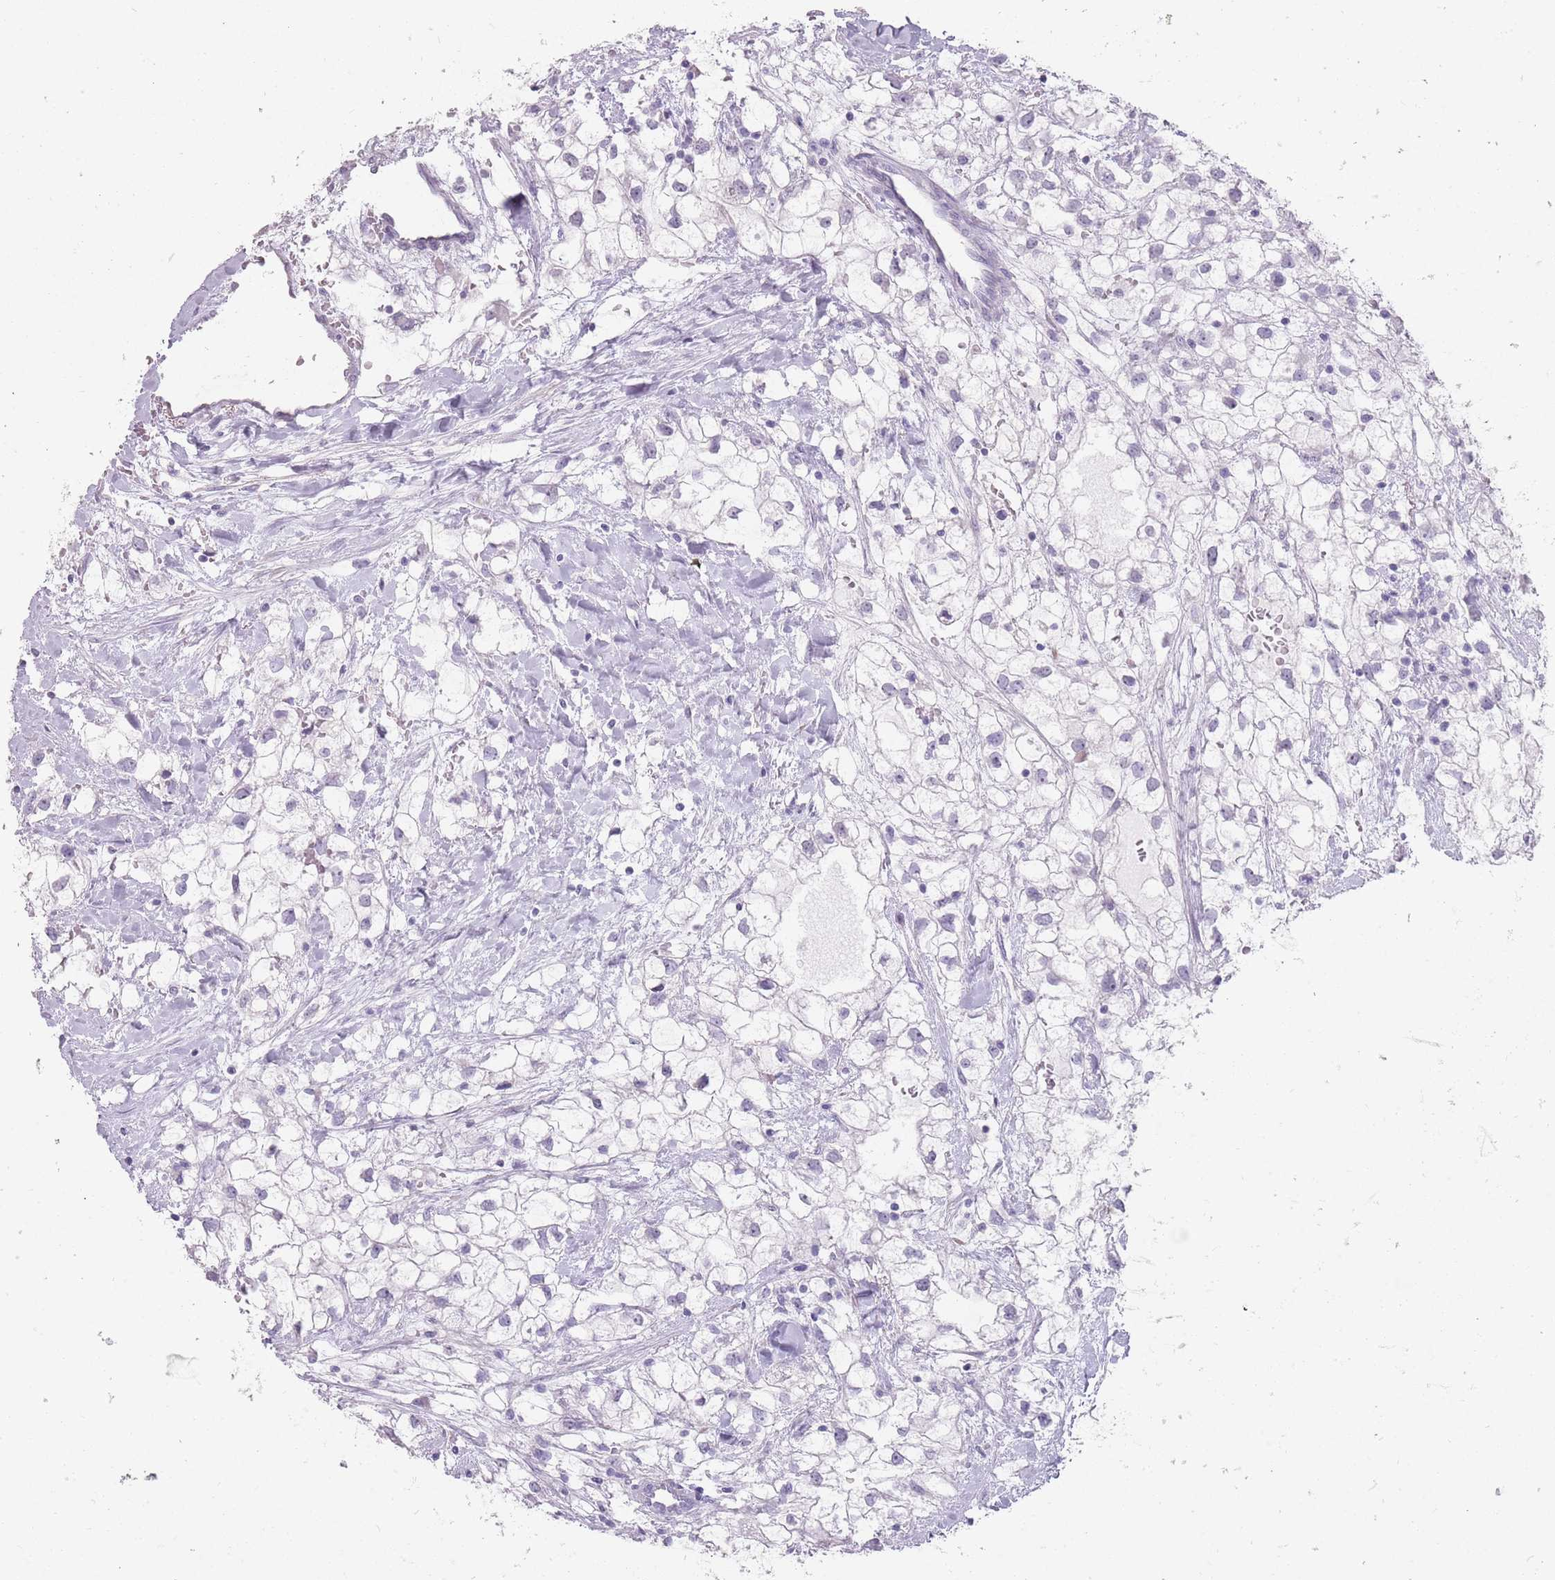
{"staining": {"intensity": "negative", "quantity": "none", "location": "none"}, "tissue": "renal cancer", "cell_type": "Tumor cells", "image_type": "cancer", "snomed": [{"axis": "morphology", "description": "Adenocarcinoma, NOS"}, {"axis": "topography", "description": "Kidney"}], "caption": "Immunohistochemistry (IHC) image of neoplastic tissue: human adenocarcinoma (renal) stained with DAB (3,3'-diaminobenzidine) exhibits no significant protein expression in tumor cells.", "gene": "DDX4", "patient": {"sex": "male", "age": 59}}